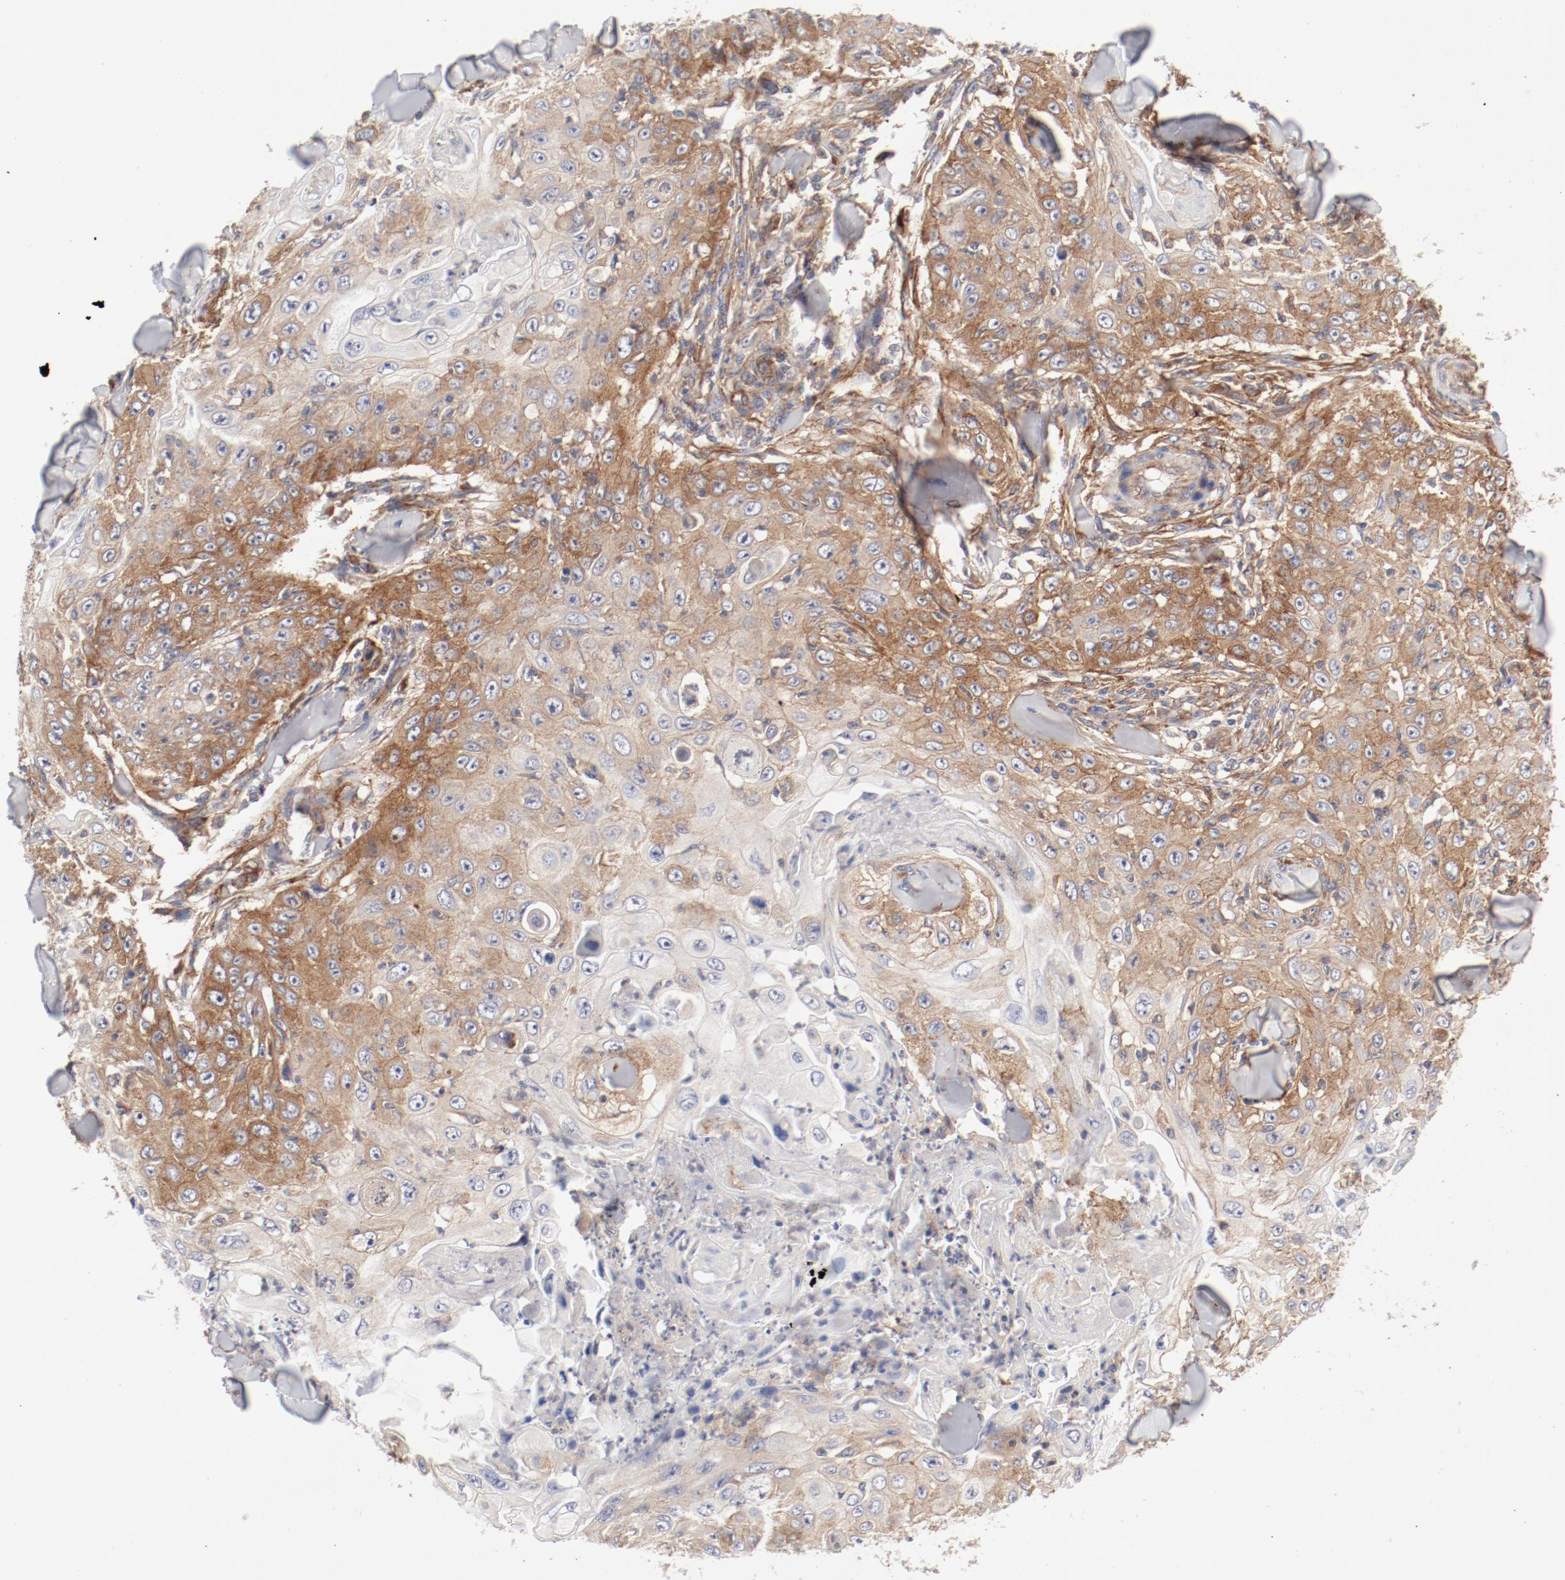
{"staining": {"intensity": "moderate", "quantity": "25%-75%", "location": "cytoplasmic/membranous"}, "tissue": "skin cancer", "cell_type": "Tumor cells", "image_type": "cancer", "snomed": [{"axis": "morphology", "description": "Squamous cell carcinoma, NOS"}, {"axis": "topography", "description": "Skin"}], "caption": "Moderate cytoplasmic/membranous protein positivity is identified in about 25%-75% of tumor cells in skin cancer (squamous cell carcinoma).", "gene": "AP2A1", "patient": {"sex": "male", "age": 86}}